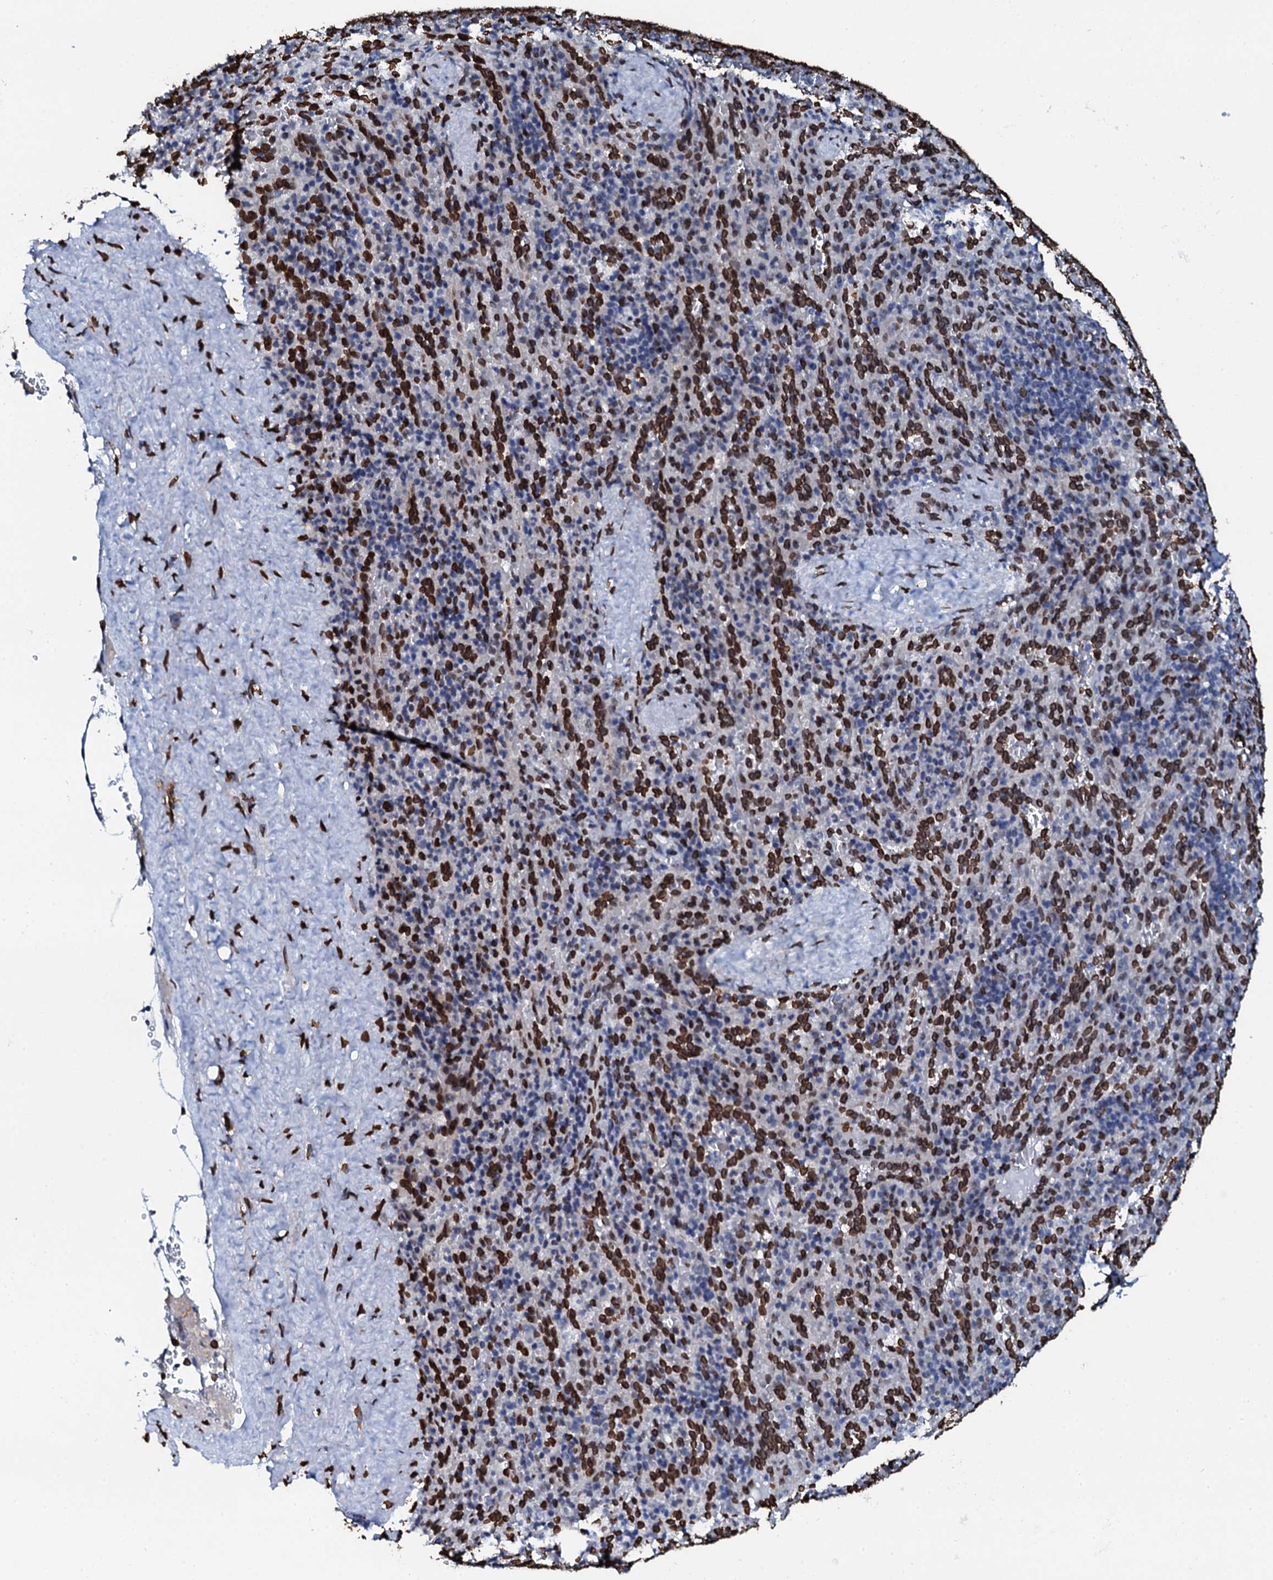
{"staining": {"intensity": "strong", "quantity": "25%-75%", "location": "nuclear"}, "tissue": "spleen", "cell_type": "Cells in red pulp", "image_type": "normal", "snomed": [{"axis": "morphology", "description": "Normal tissue, NOS"}, {"axis": "topography", "description": "Spleen"}], "caption": "Protein analysis of benign spleen demonstrates strong nuclear staining in about 25%-75% of cells in red pulp.", "gene": "KATNAL2", "patient": {"sex": "female", "age": 21}}